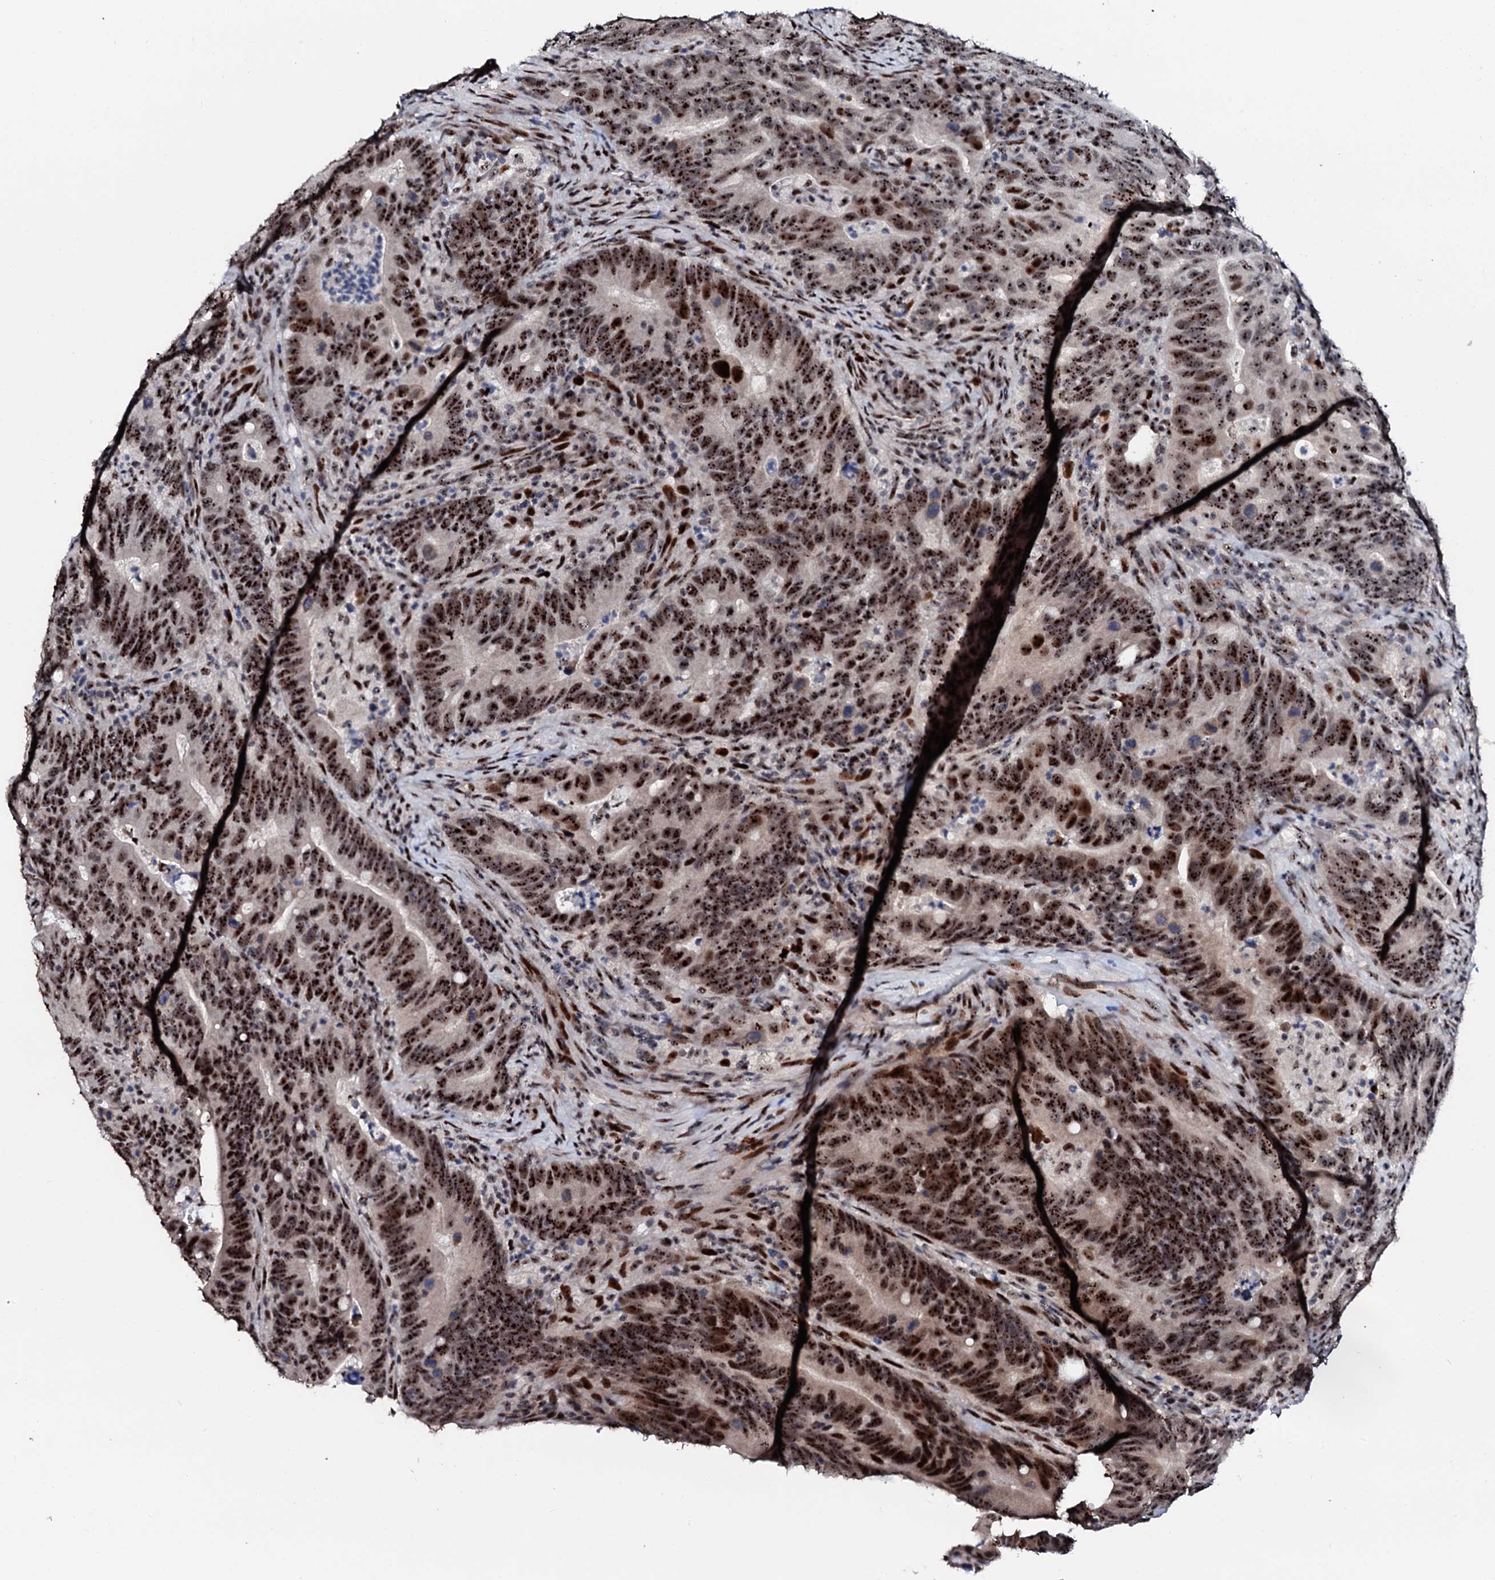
{"staining": {"intensity": "strong", "quantity": ">75%", "location": "nuclear"}, "tissue": "colorectal cancer", "cell_type": "Tumor cells", "image_type": "cancer", "snomed": [{"axis": "morphology", "description": "Adenocarcinoma, NOS"}, {"axis": "topography", "description": "Colon"}], "caption": "DAB (3,3'-diaminobenzidine) immunohistochemical staining of colorectal cancer (adenocarcinoma) demonstrates strong nuclear protein staining in about >75% of tumor cells.", "gene": "NEUROG3", "patient": {"sex": "female", "age": 66}}